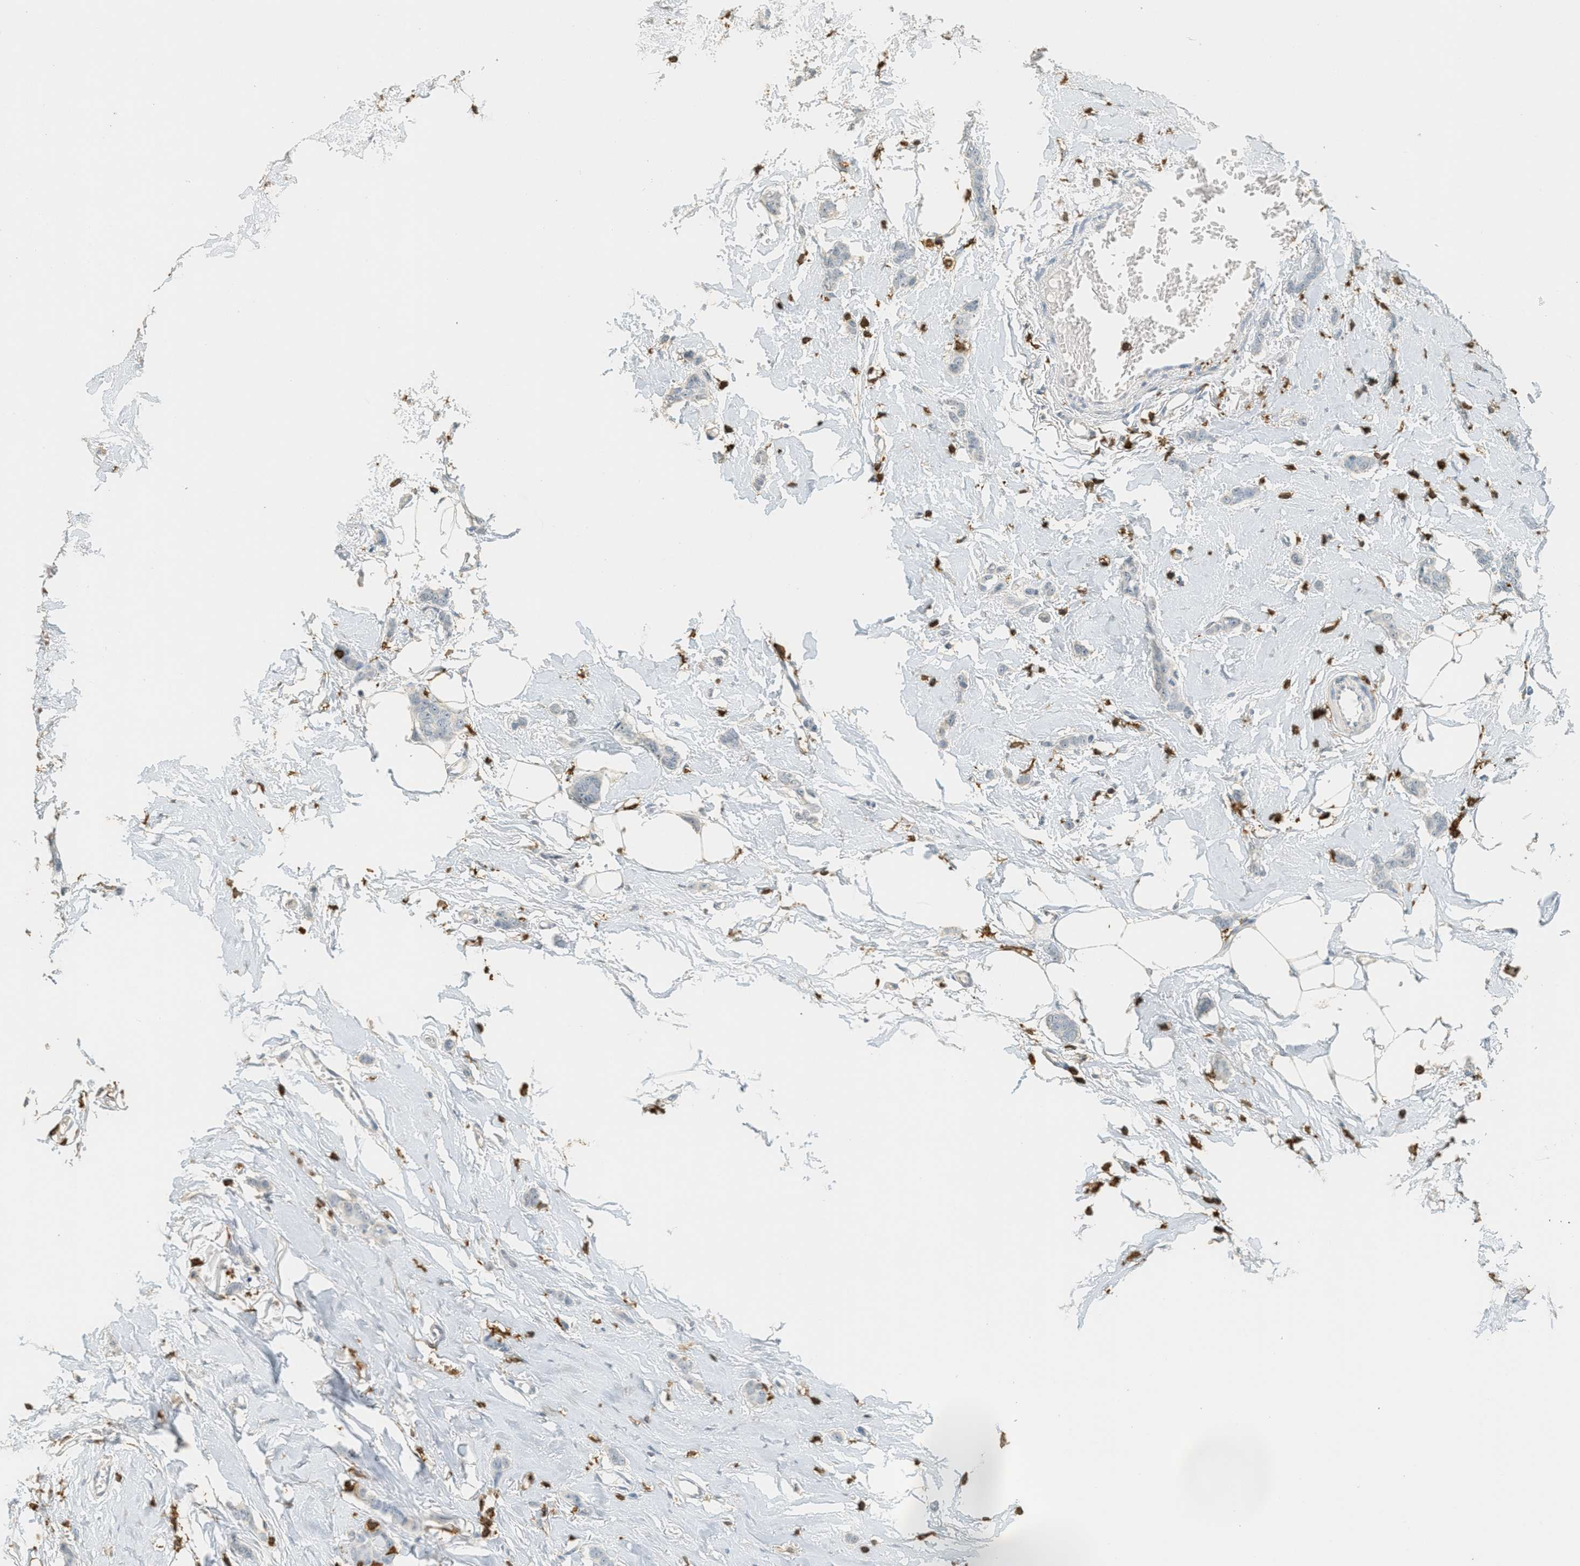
{"staining": {"intensity": "negative", "quantity": "none", "location": "none"}, "tissue": "breast cancer", "cell_type": "Tumor cells", "image_type": "cancer", "snomed": [{"axis": "morphology", "description": "Lobular carcinoma"}, {"axis": "topography", "description": "Skin"}, {"axis": "topography", "description": "Breast"}], "caption": "Immunohistochemical staining of breast cancer shows no significant expression in tumor cells. The staining is performed using DAB (3,3'-diaminobenzidine) brown chromogen with nuclei counter-stained in using hematoxylin.", "gene": "LSP1", "patient": {"sex": "female", "age": 46}}